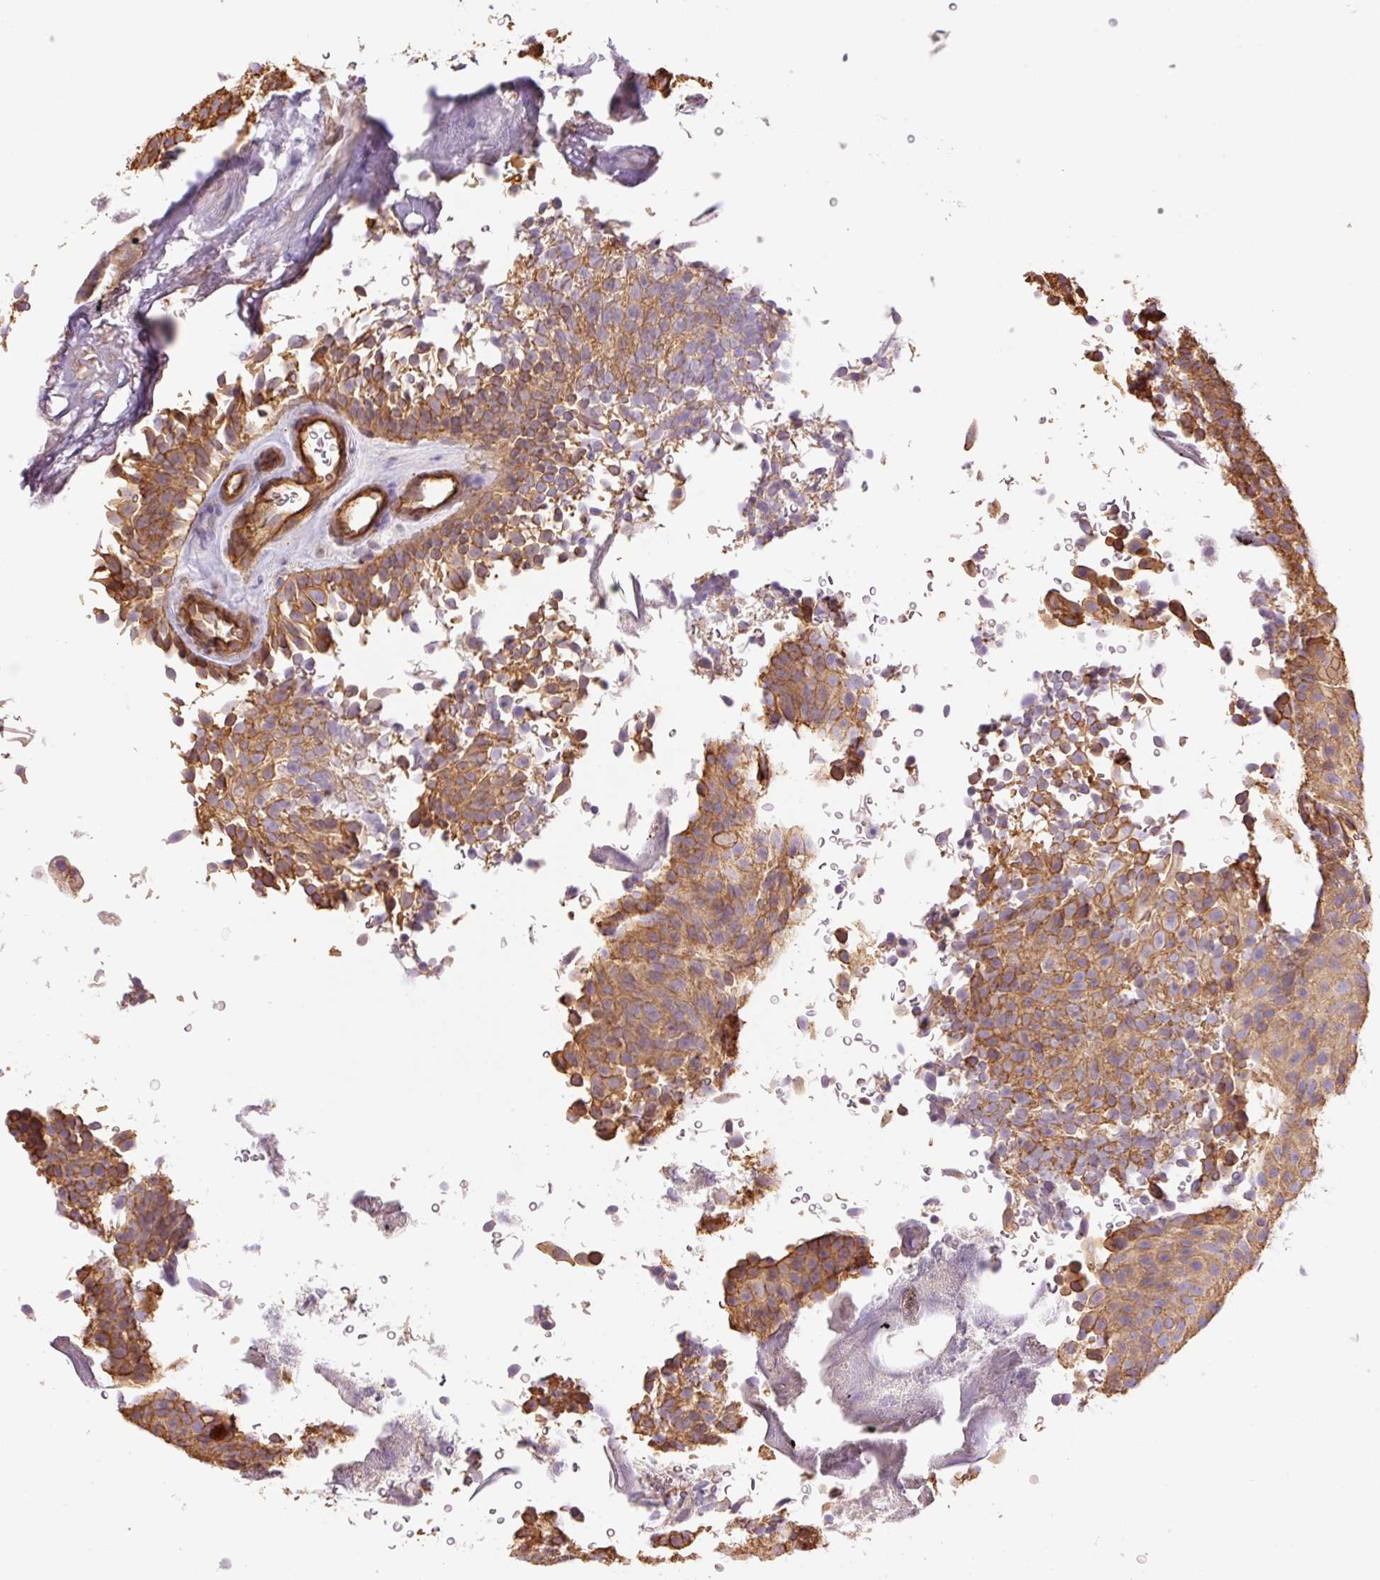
{"staining": {"intensity": "moderate", "quantity": ">75%", "location": "cytoplasmic/membranous"}, "tissue": "urothelial cancer", "cell_type": "Tumor cells", "image_type": "cancer", "snomed": [{"axis": "morphology", "description": "Urothelial carcinoma, Low grade"}, {"axis": "topography", "description": "Urinary bladder"}], "caption": "This micrograph displays immunohistochemistry staining of human low-grade urothelial carcinoma, with medium moderate cytoplasmic/membranous expression in about >75% of tumor cells.", "gene": "PPP1R1B", "patient": {"sex": "male", "age": 78}}